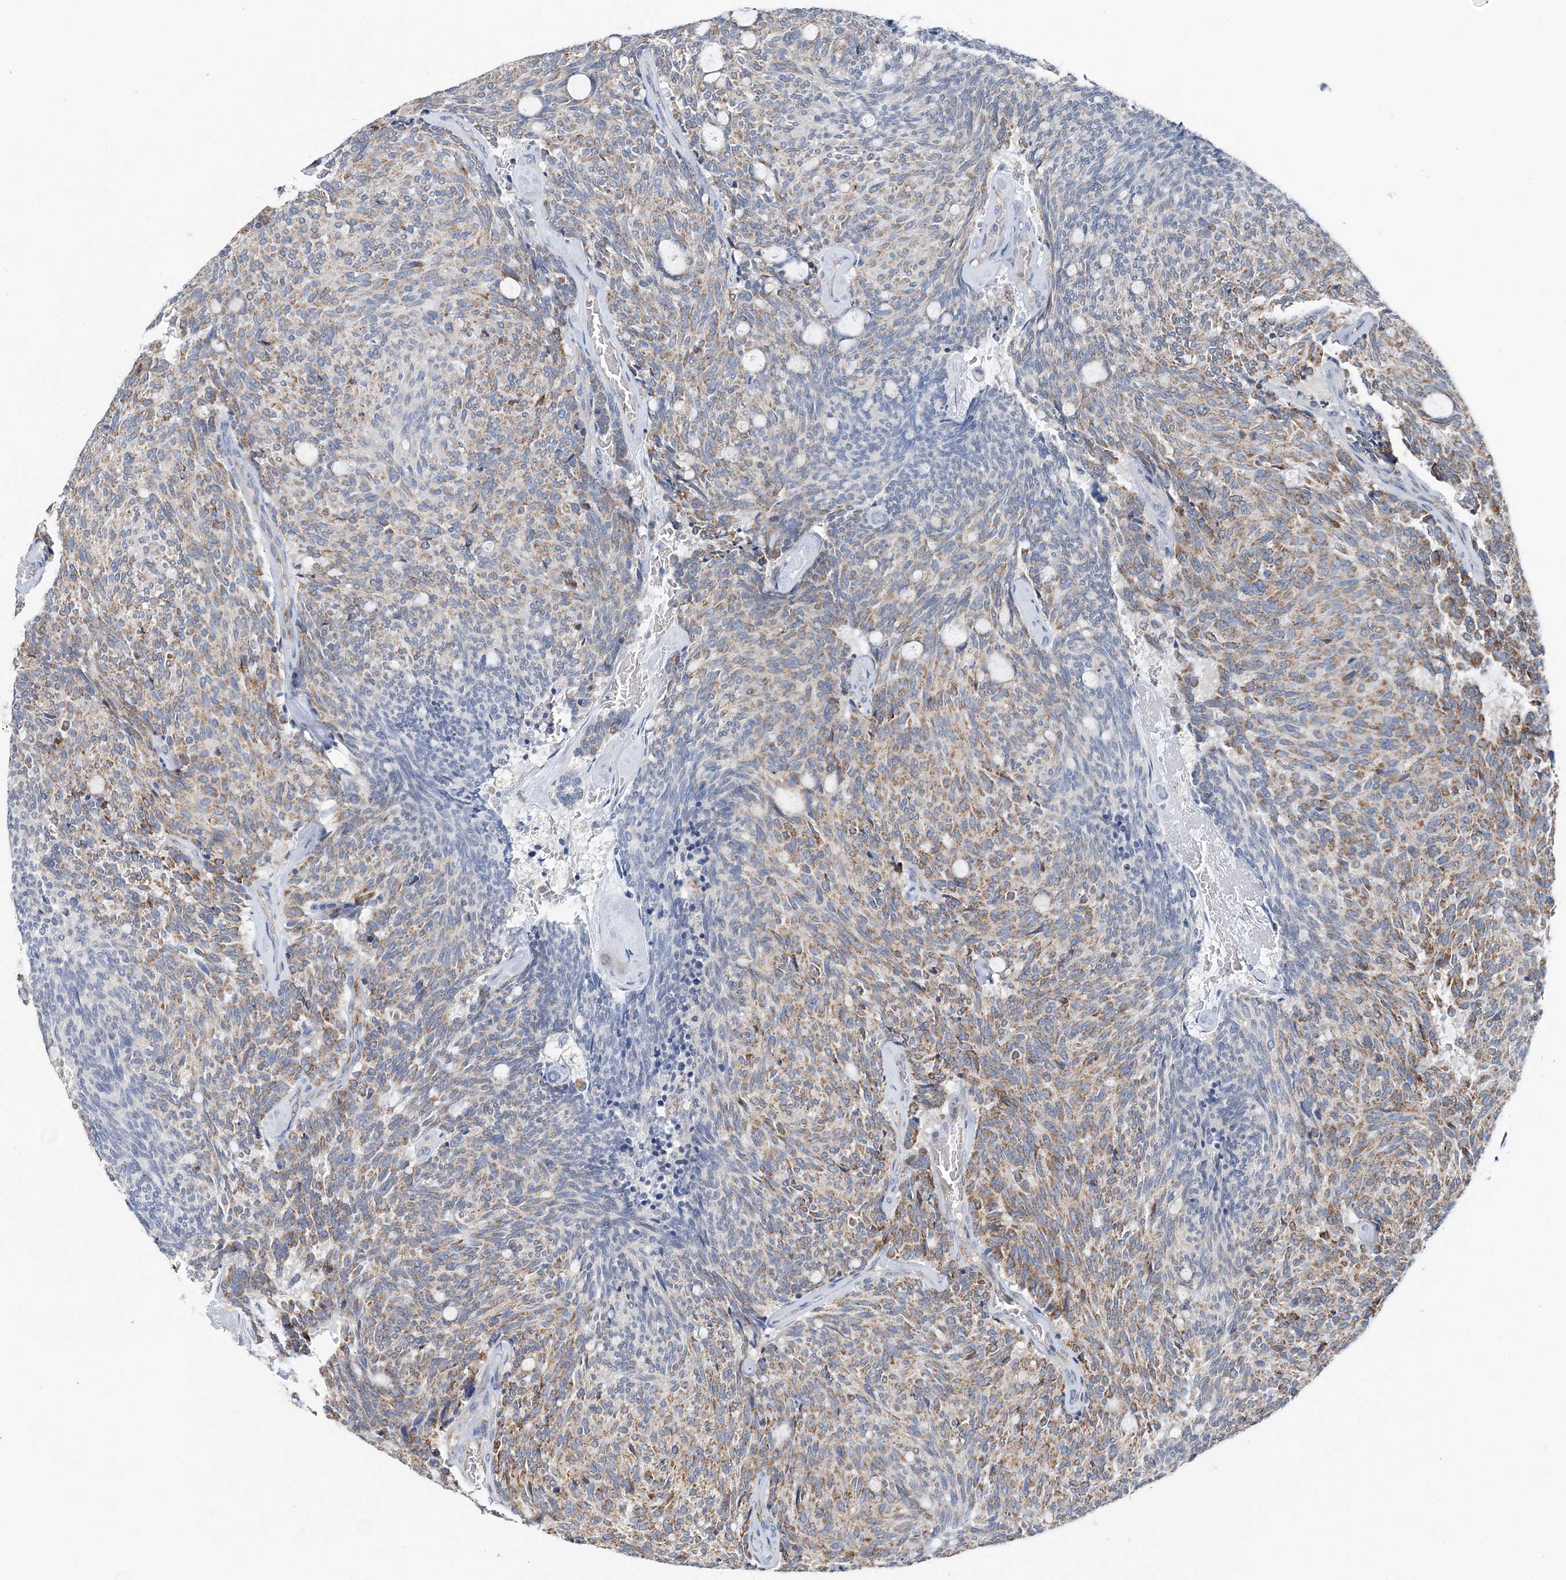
{"staining": {"intensity": "moderate", "quantity": "25%-75%", "location": "cytoplasmic/membranous"}, "tissue": "carcinoid", "cell_type": "Tumor cells", "image_type": "cancer", "snomed": [{"axis": "morphology", "description": "Carcinoid, malignant, NOS"}, {"axis": "topography", "description": "Pancreas"}], "caption": "Immunohistochemistry (DAB) staining of carcinoid (malignant) reveals moderate cytoplasmic/membranous protein staining in approximately 25%-75% of tumor cells.", "gene": "SPRY2", "patient": {"sex": "female", "age": 54}}